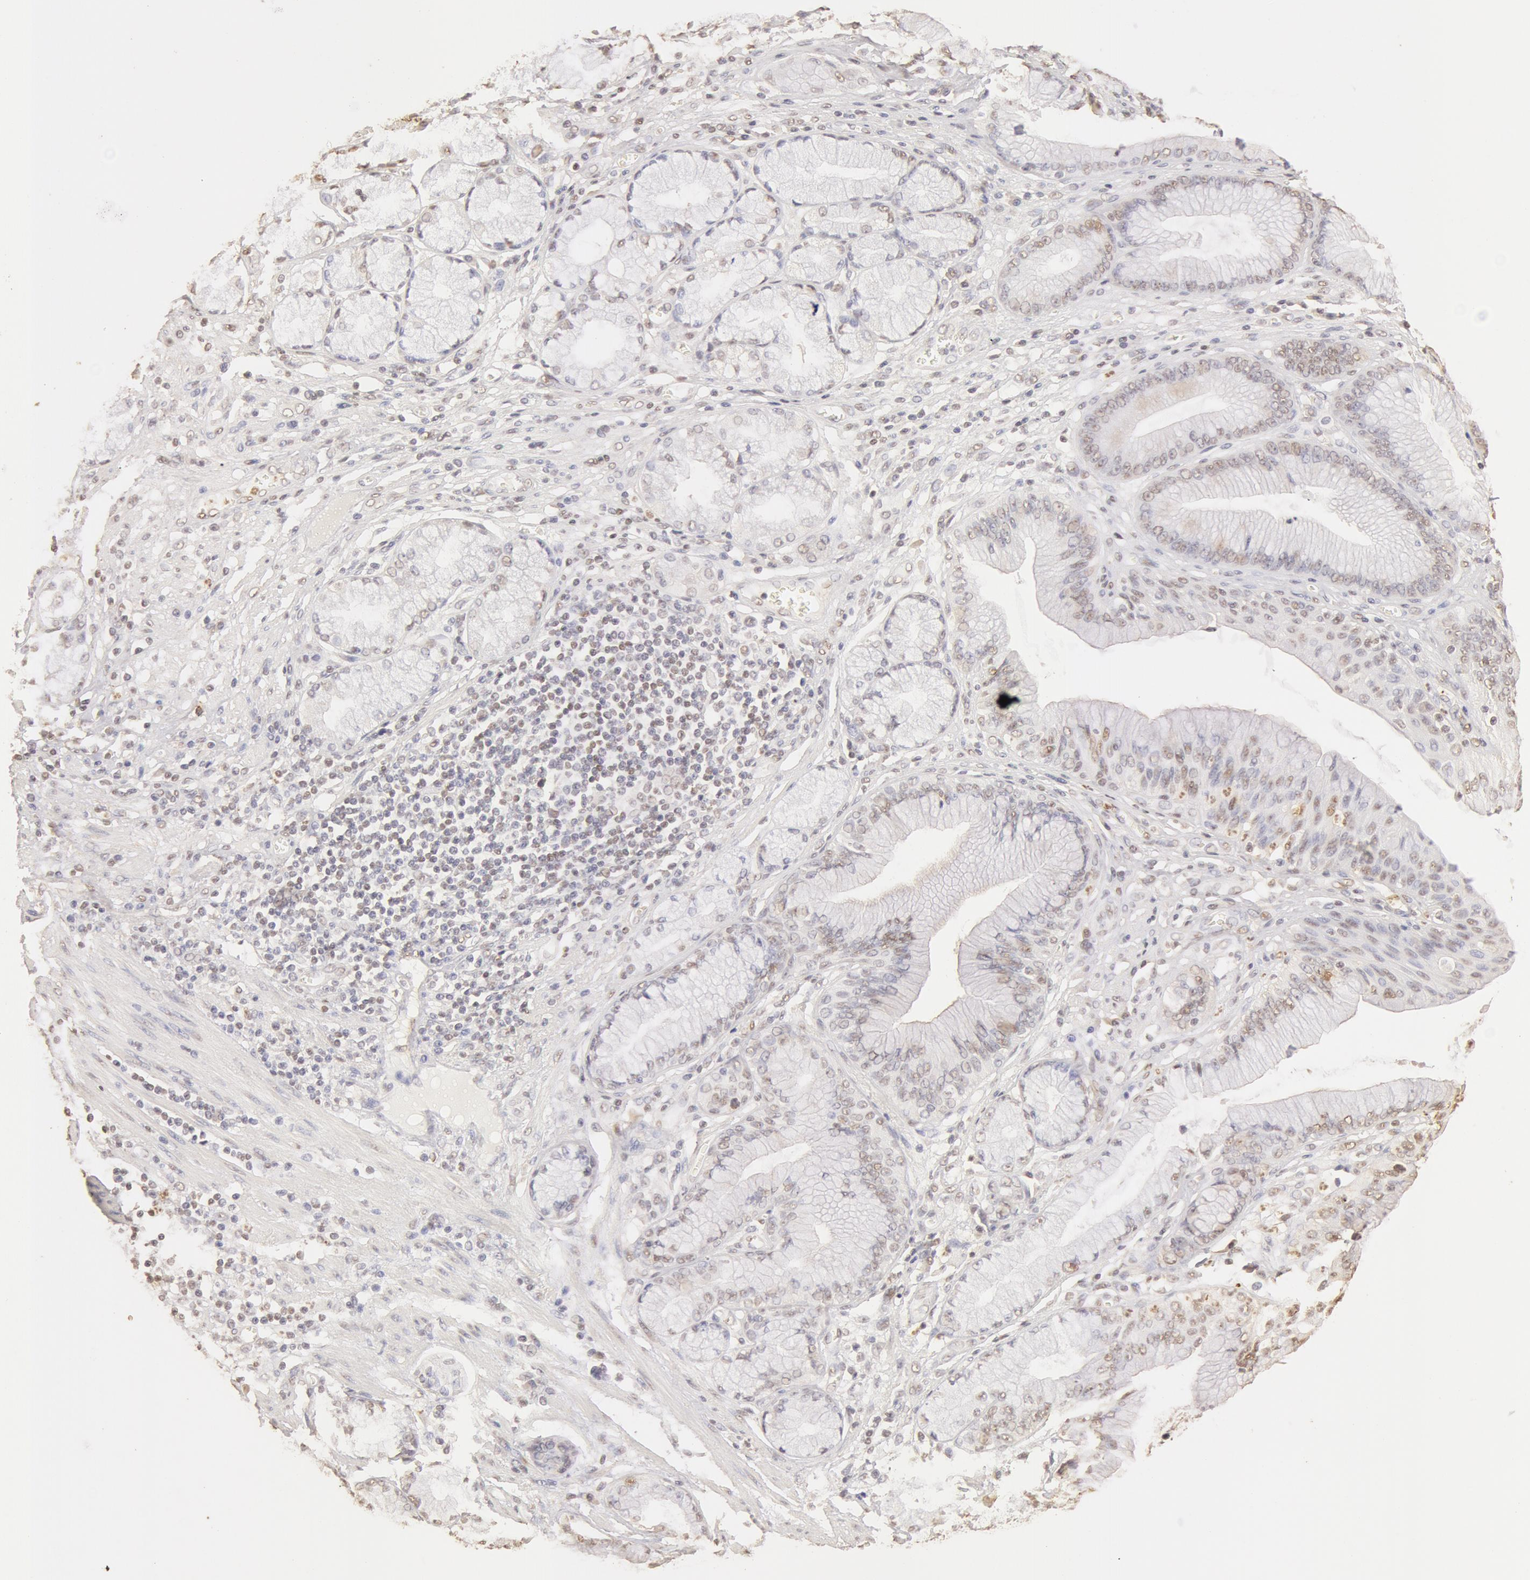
{"staining": {"intensity": "weak", "quantity": "25%-75%", "location": "cytoplasmic/membranous,nuclear"}, "tissue": "stomach cancer", "cell_type": "Tumor cells", "image_type": "cancer", "snomed": [{"axis": "morphology", "description": "Adenocarcinoma, NOS"}, {"axis": "topography", "description": "Pancreas"}, {"axis": "topography", "description": "Stomach, upper"}], "caption": "A photomicrograph showing weak cytoplasmic/membranous and nuclear staining in approximately 25%-75% of tumor cells in adenocarcinoma (stomach), as visualized by brown immunohistochemical staining.", "gene": "SNRNP70", "patient": {"sex": "male", "age": 77}}